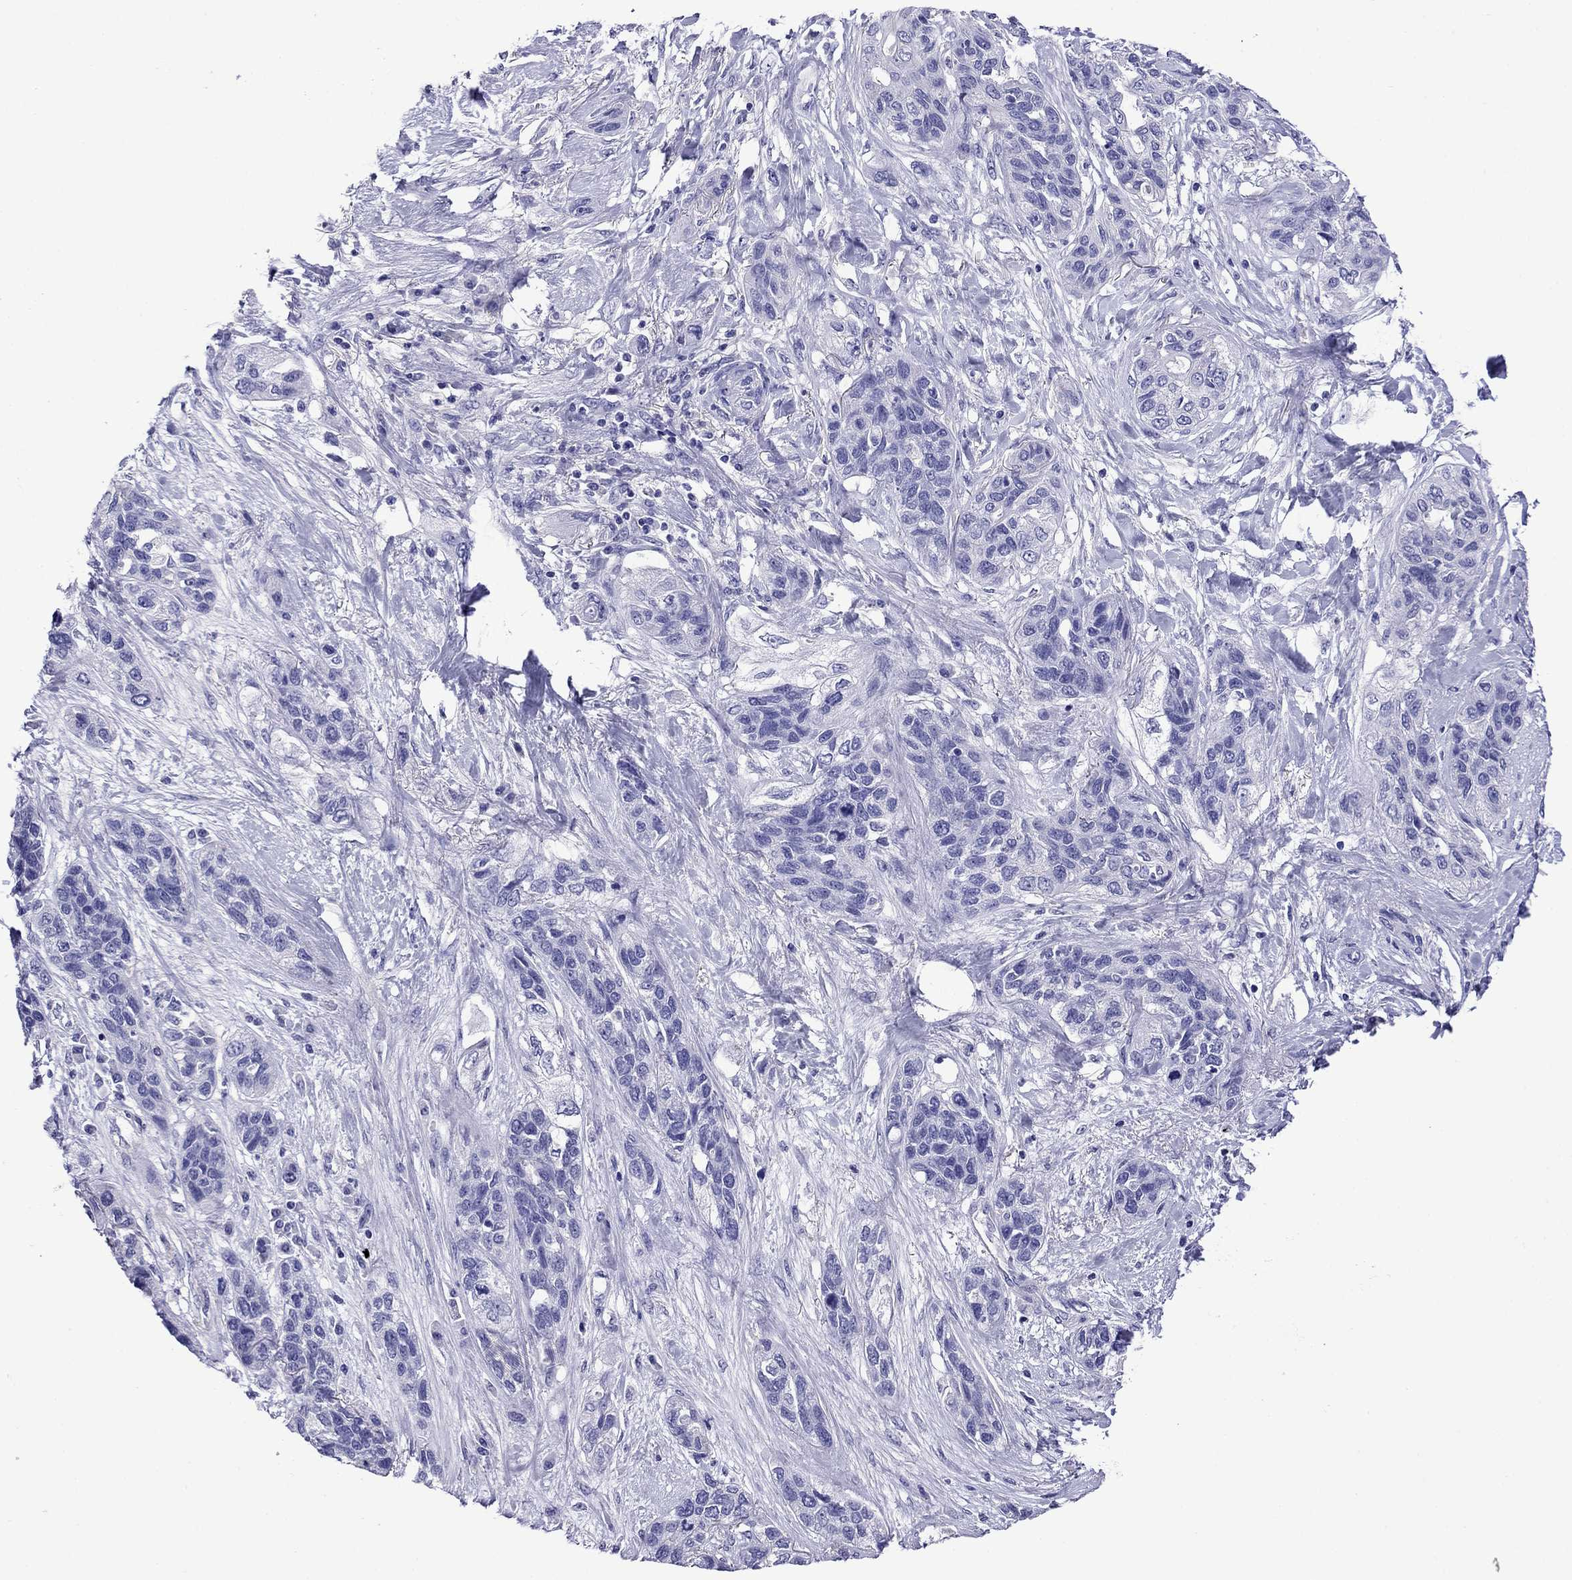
{"staining": {"intensity": "negative", "quantity": "none", "location": "none"}, "tissue": "lung cancer", "cell_type": "Tumor cells", "image_type": "cancer", "snomed": [{"axis": "morphology", "description": "Squamous cell carcinoma, NOS"}, {"axis": "topography", "description": "Lung"}], "caption": "Tumor cells are negative for protein expression in human lung squamous cell carcinoma.", "gene": "SCG2", "patient": {"sex": "female", "age": 70}}